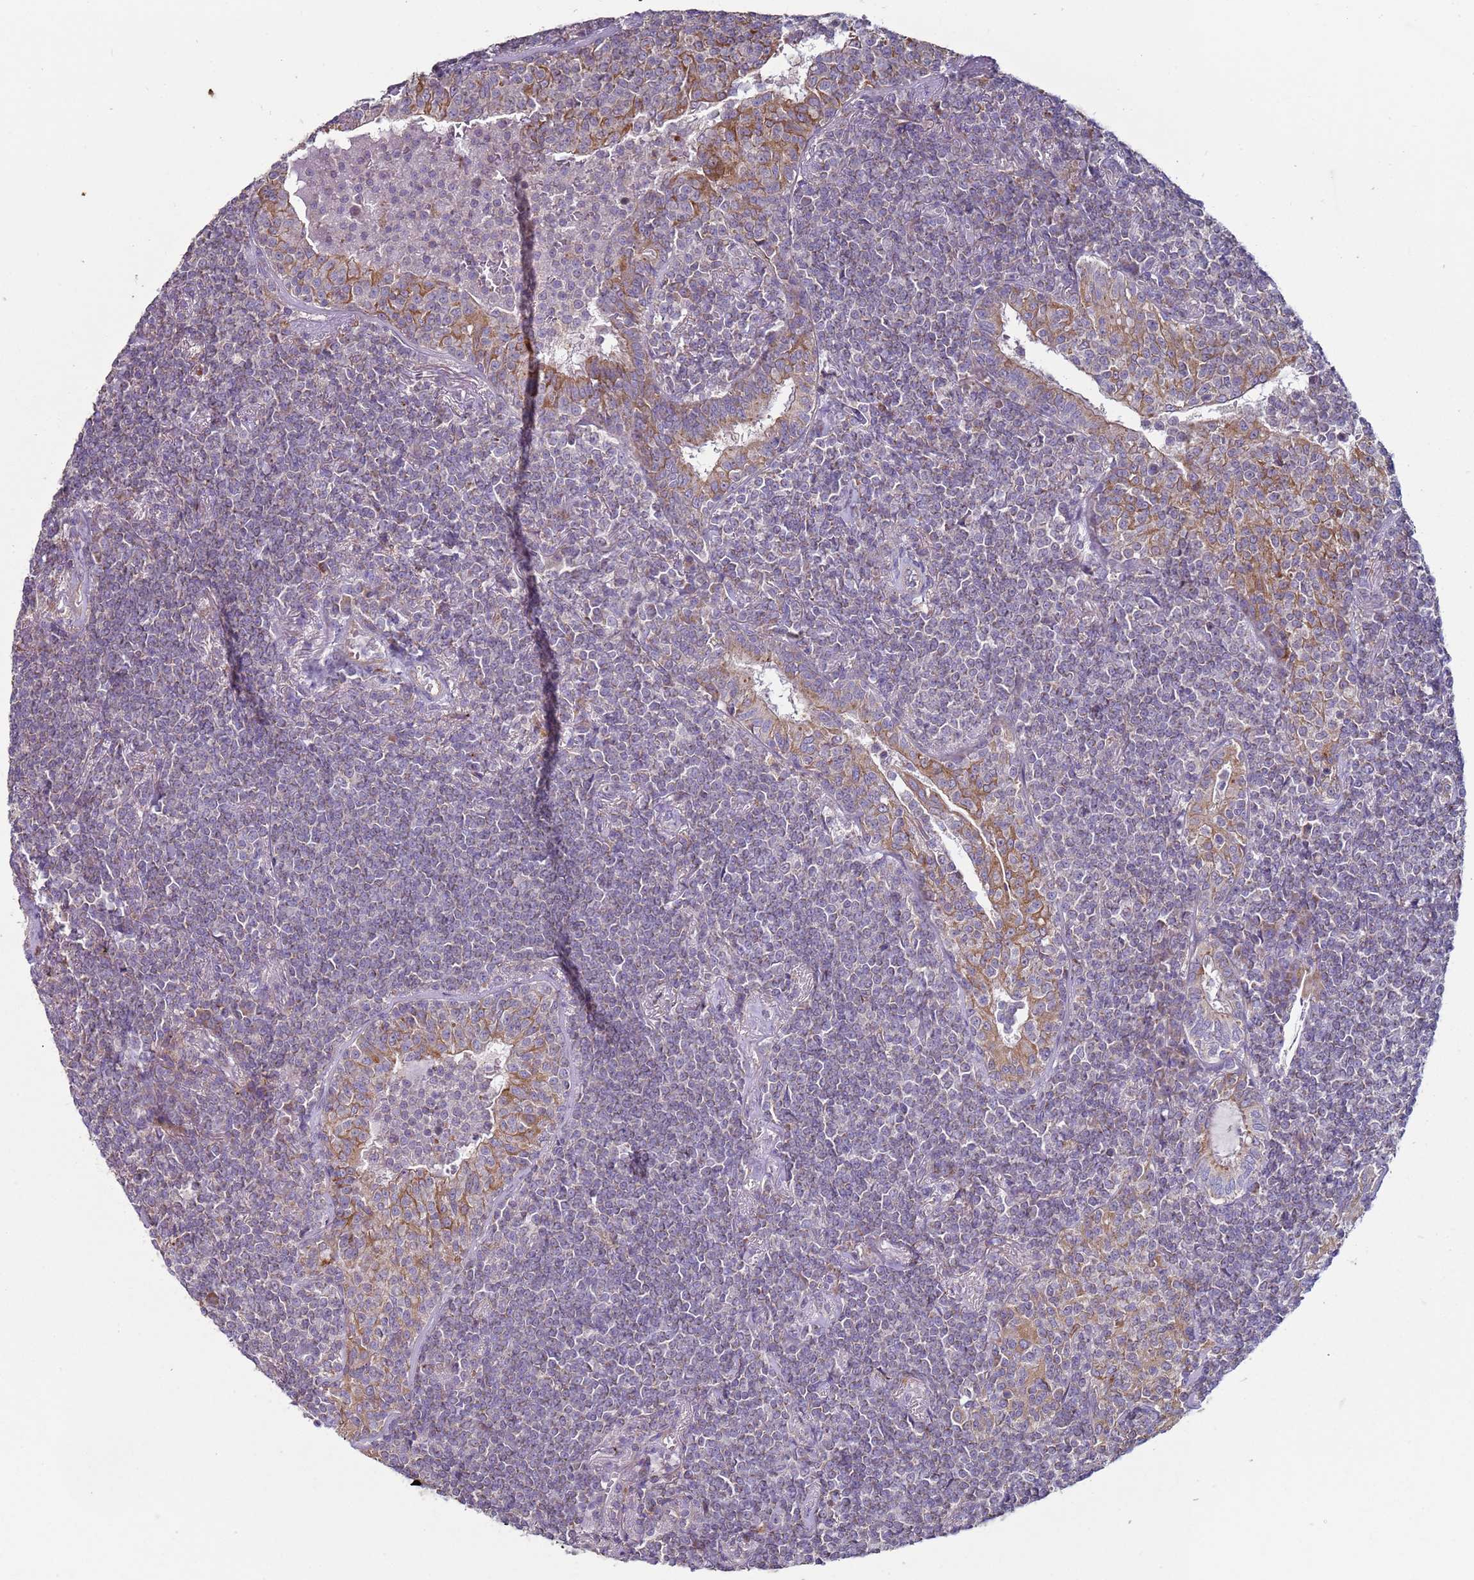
{"staining": {"intensity": "weak", "quantity": "<25%", "location": "cytoplasmic/membranous"}, "tissue": "lymphoma", "cell_type": "Tumor cells", "image_type": "cancer", "snomed": [{"axis": "morphology", "description": "Malignant lymphoma, non-Hodgkin's type, Low grade"}, {"axis": "topography", "description": "Lung"}], "caption": "High power microscopy photomicrograph of an immunohistochemistry photomicrograph of lymphoma, revealing no significant staining in tumor cells. (DAB (3,3'-diaminobenzidine) immunohistochemistry (IHC), high magnification).", "gene": "DIP2B", "patient": {"sex": "female", "age": 71}}